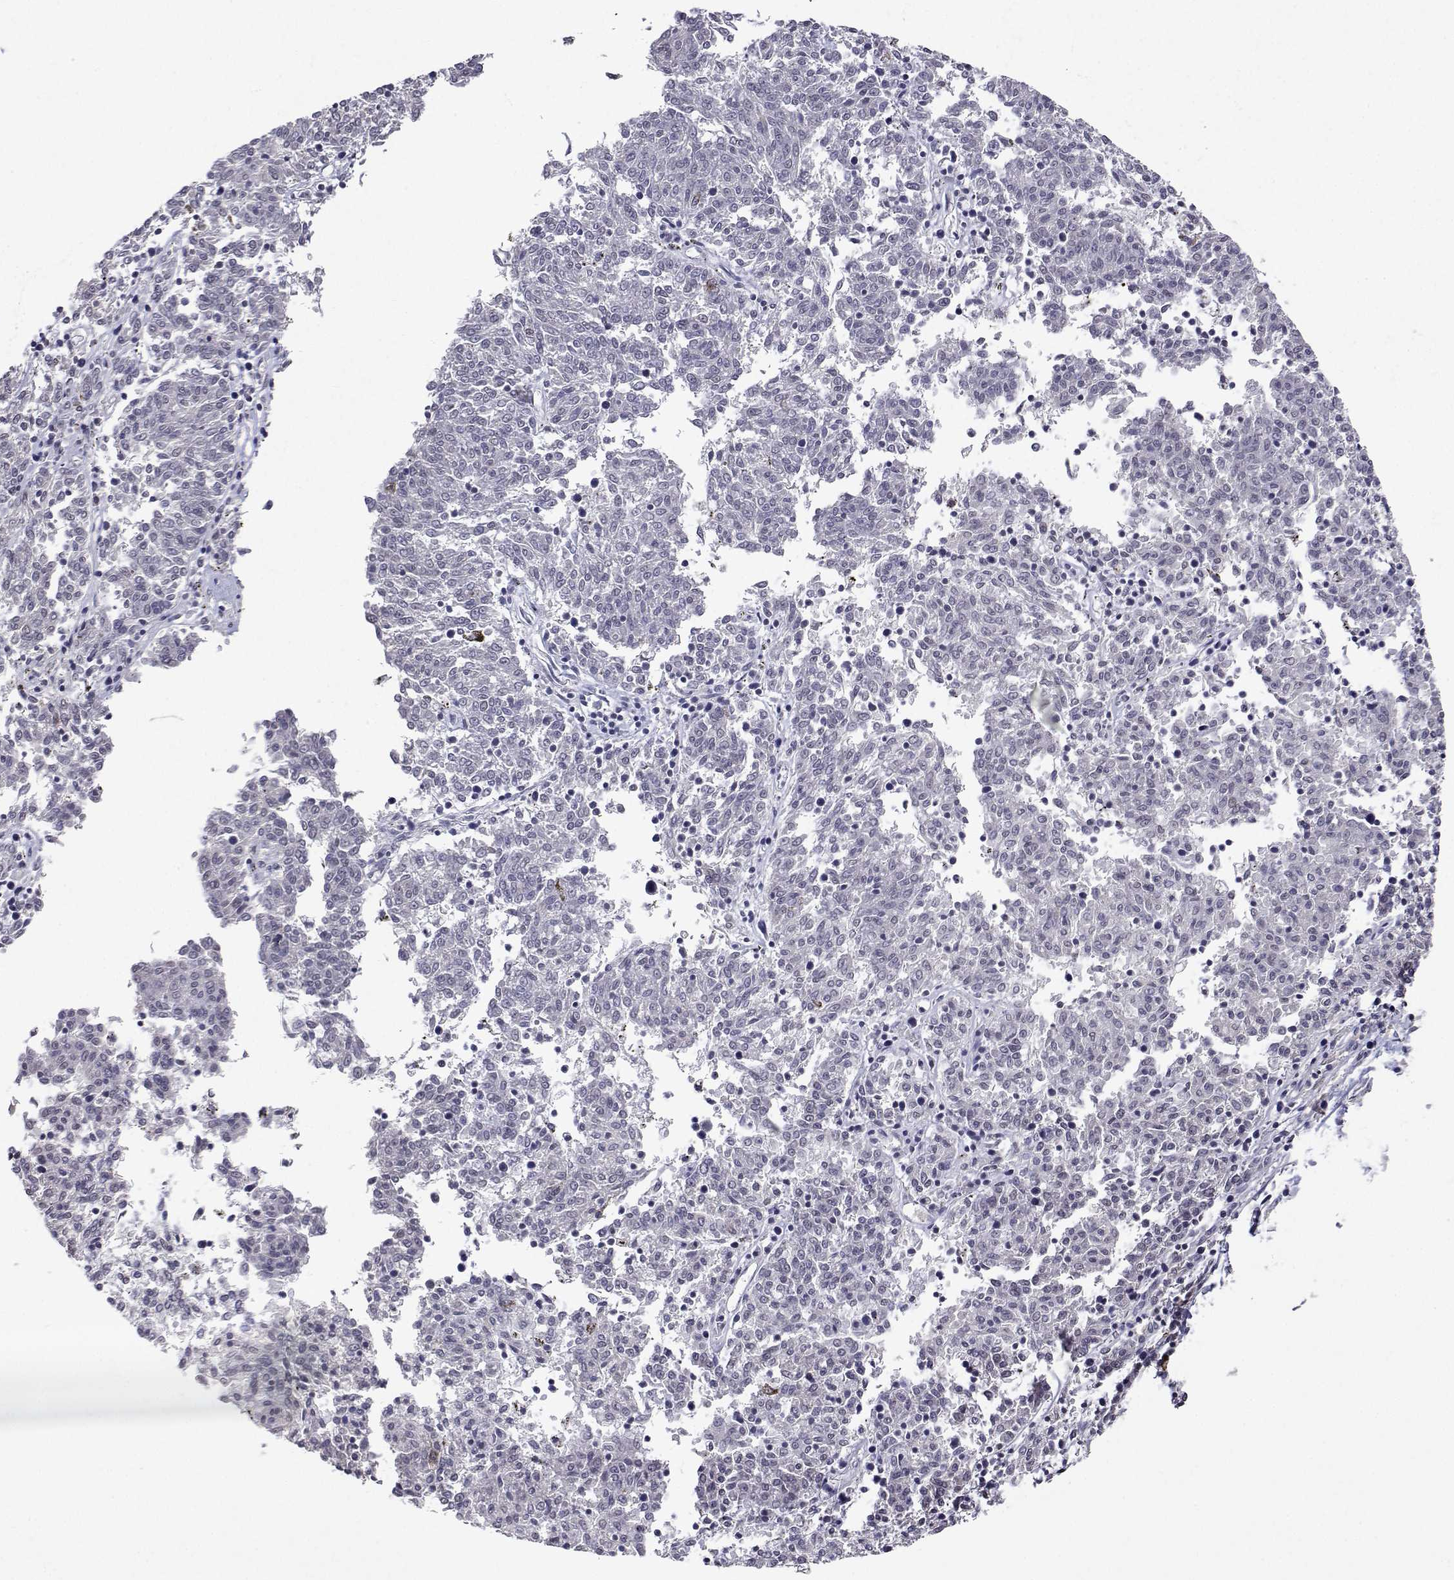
{"staining": {"intensity": "negative", "quantity": "none", "location": "none"}, "tissue": "melanoma", "cell_type": "Tumor cells", "image_type": "cancer", "snomed": [{"axis": "morphology", "description": "Malignant melanoma, NOS"}, {"axis": "topography", "description": "Skin"}], "caption": "Tumor cells show no significant positivity in melanoma.", "gene": "XPC", "patient": {"sex": "female", "age": 72}}